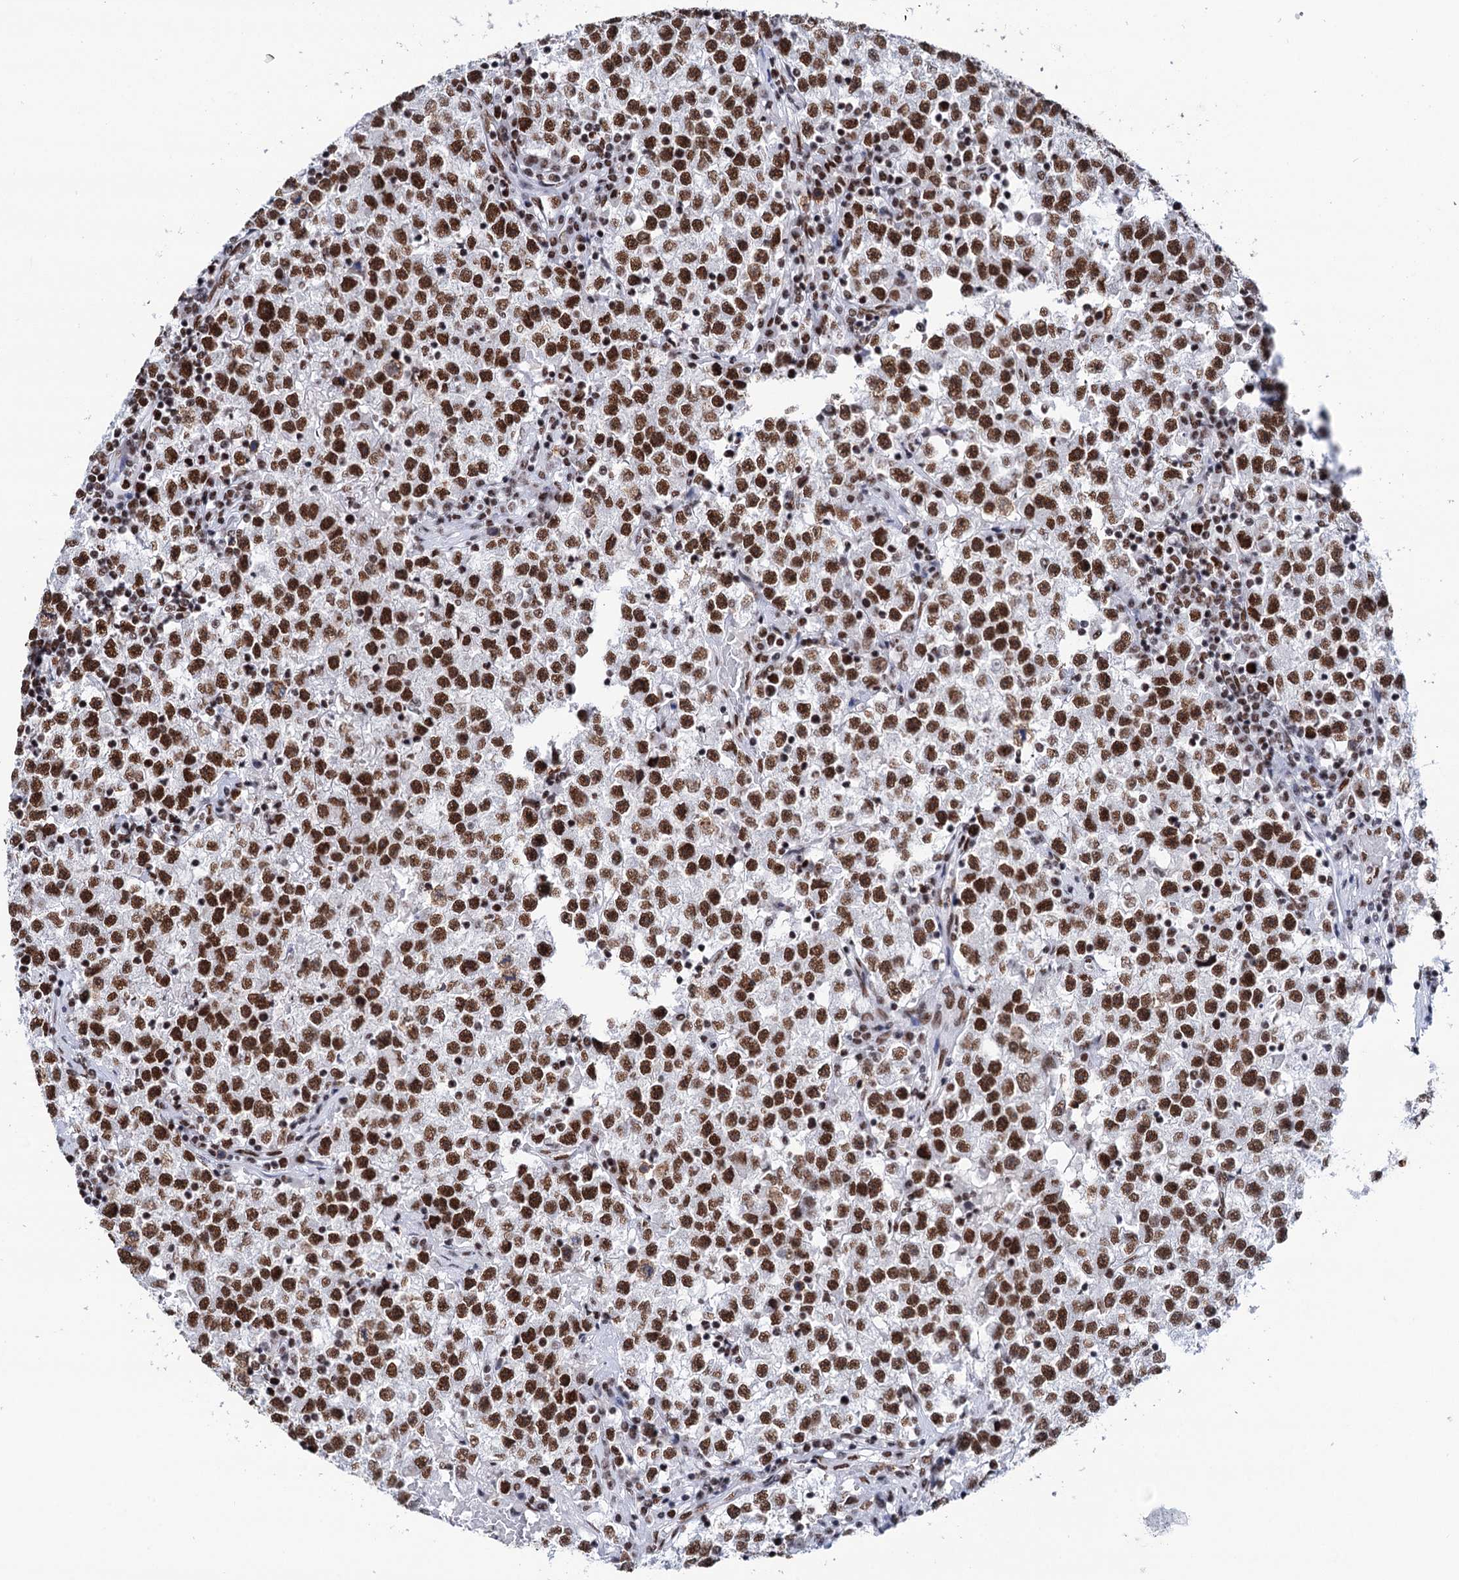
{"staining": {"intensity": "strong", "quantity": ">75%", "location": "nuclear"}, "tissue": "testis cancer", "cell_type": "Tumor cells", "image_type": "cancer", "snomed": [{"axis": "morphology", "description": "Seminoma, NOS"}, {"axis": "topography", "description": "Testis"}], "caption": "Tumor cells demonstrate strong nuclear staining in approximately >75% of cells in testis cancer (seminoma). (DAB (3,3'-diaminobenzidine) IHC with brightfield microscopy, high magnification).", "gene": "MATR3", "patient": {"sex": "male", "age": 22}}